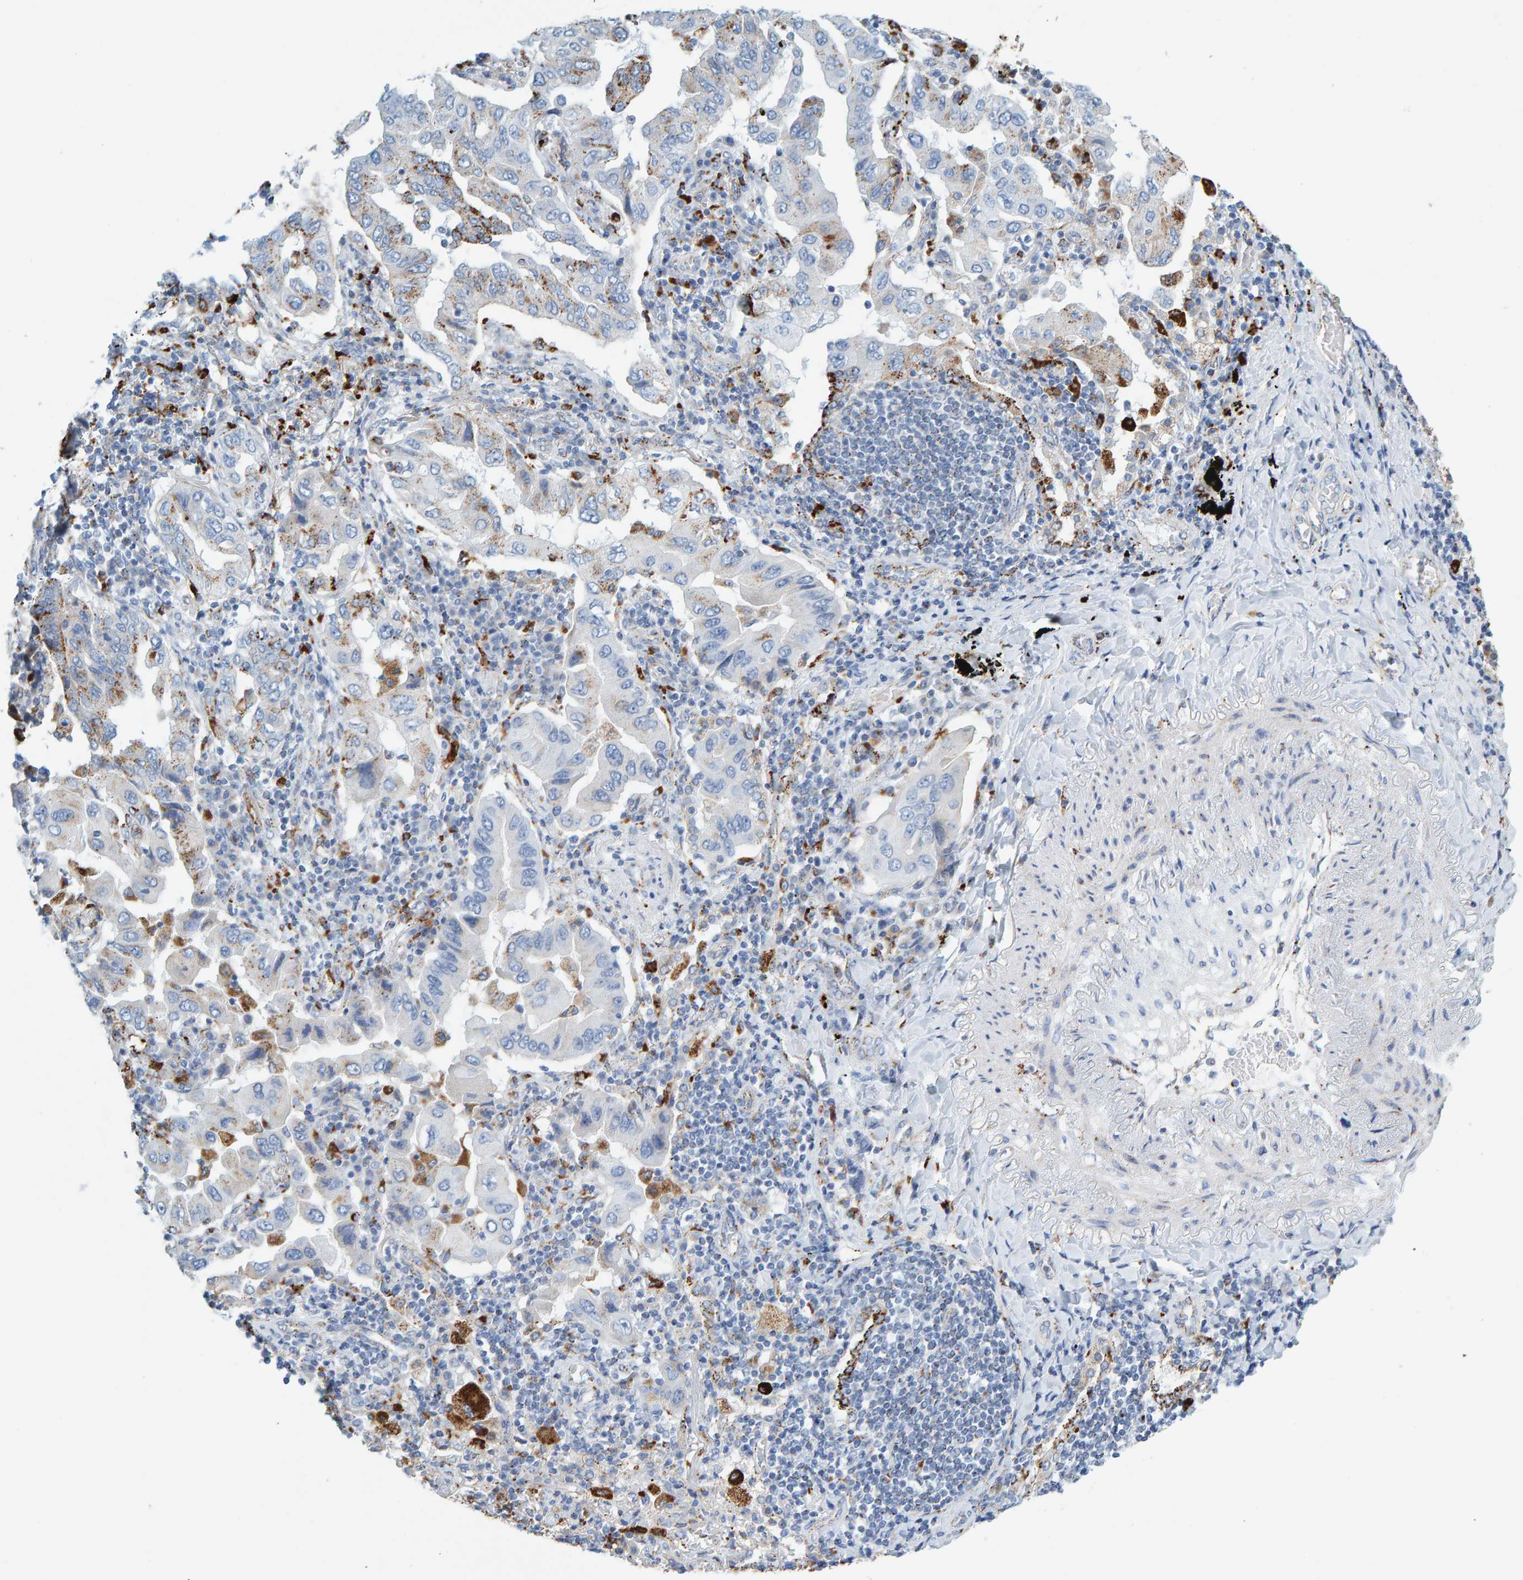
{"staining": {"intensity": "moderate", "quantity": "<25%", "location": "cytoplasmic/membranous"}, "tissue": "lung cancer", "cell_type": "Tumor cells", "image_type": "cancer", "snomed": [{"axis": "morphology", "description": "Adenocarcinoma, NOS"}, {"axis": "topography", "description": "Lung"}], "caption": "Lung cancer stained with immunohistochemistry reveals moderate cytoplasmic/membranous expression in about <25% of tumor cells.", "gene": "BIN3", "patient": {"sex": "female", "age": 65}}